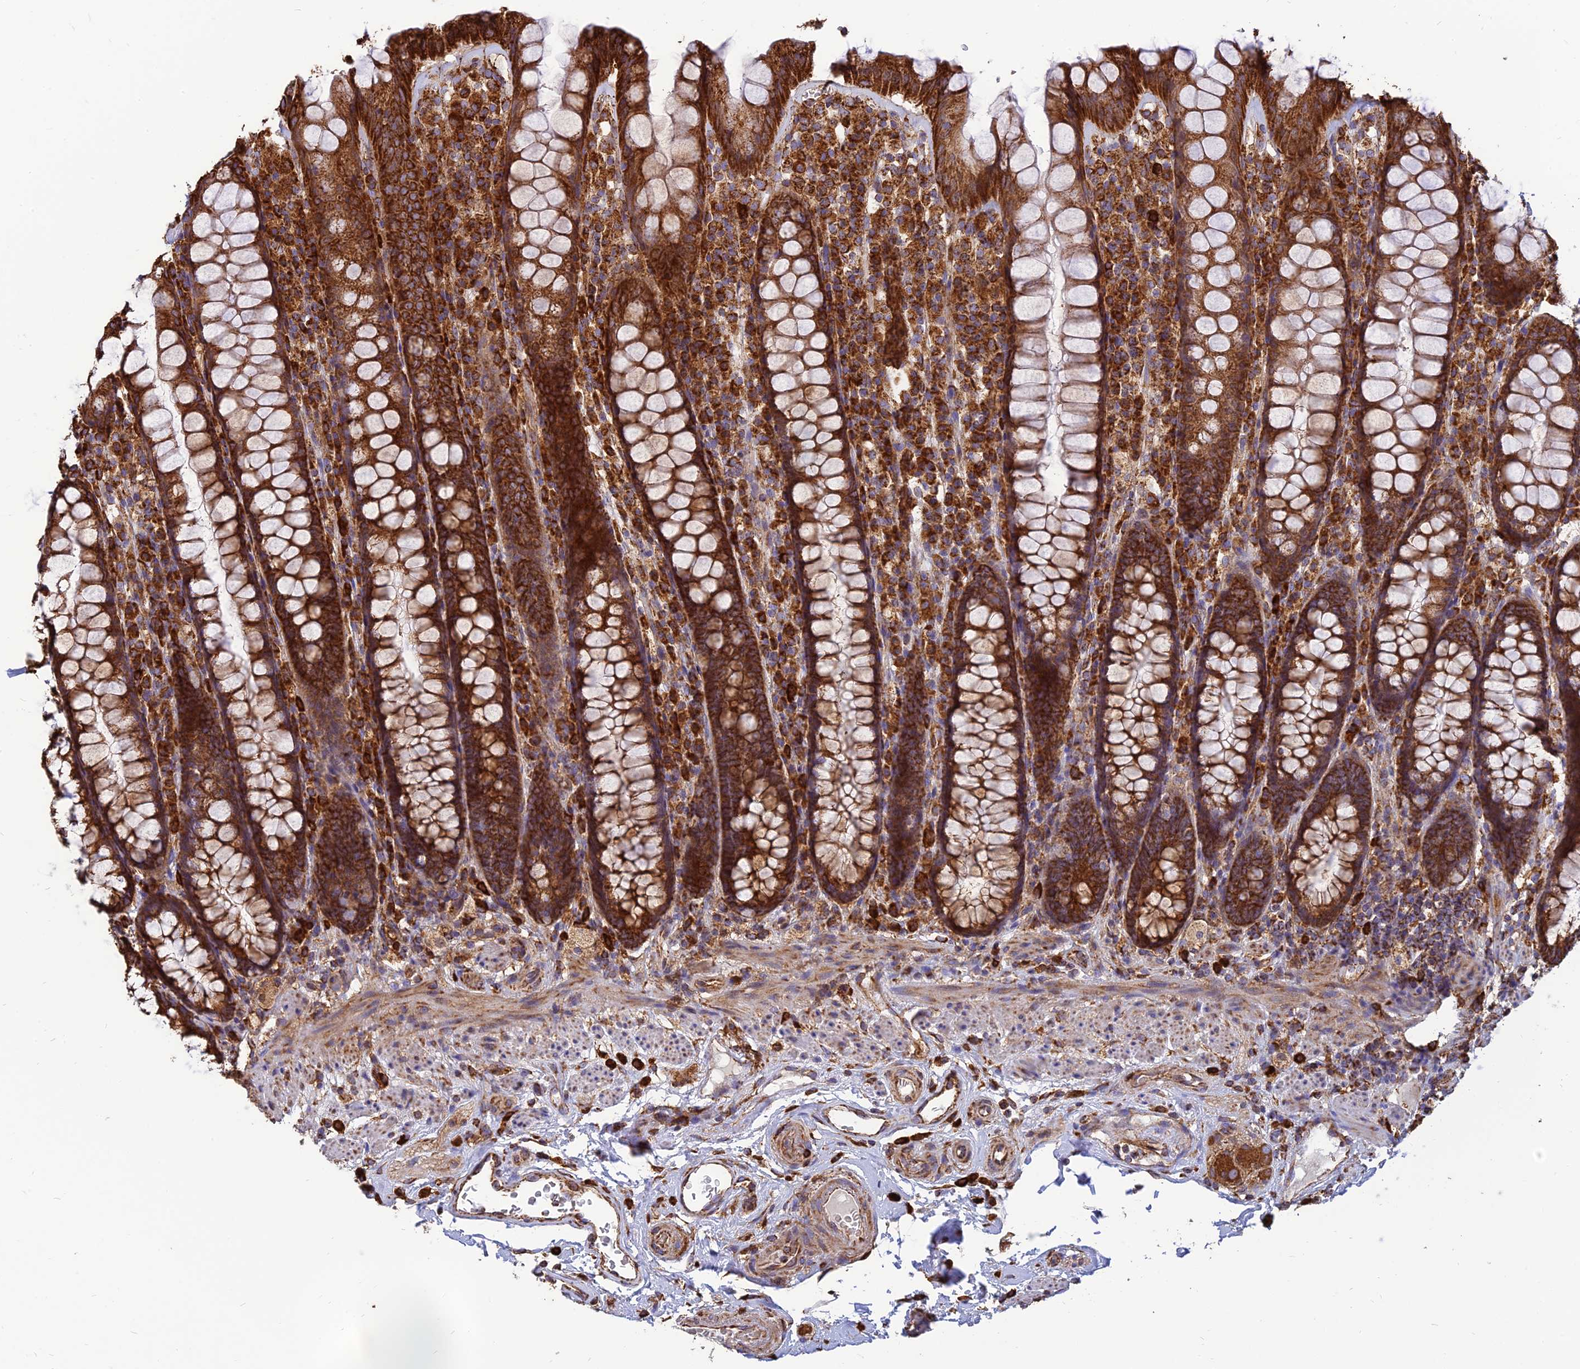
{"staining": {"intensity": "strong", "quantity": ">75%", "location": "cytoplasmic/membranous"}, "tissue": "rectum", "cell_type": "Glandular cells", "image_type": "normal", "snomed": [{"axis": "morphology", "description": "Normal tissue, NOS"}, {"axis": "topography", "description": "Rectum"}], "caption": "DAB immunohistochemical staining of normal rectum reveals strong cytoplasmic/membranous protein staining in about >75% of glandular cells. (brown staining indicates protein expression, while blue staining denotes nuclei).", "gene": "THUMPD2", "patient": {"sex": "male", "age": 83}}